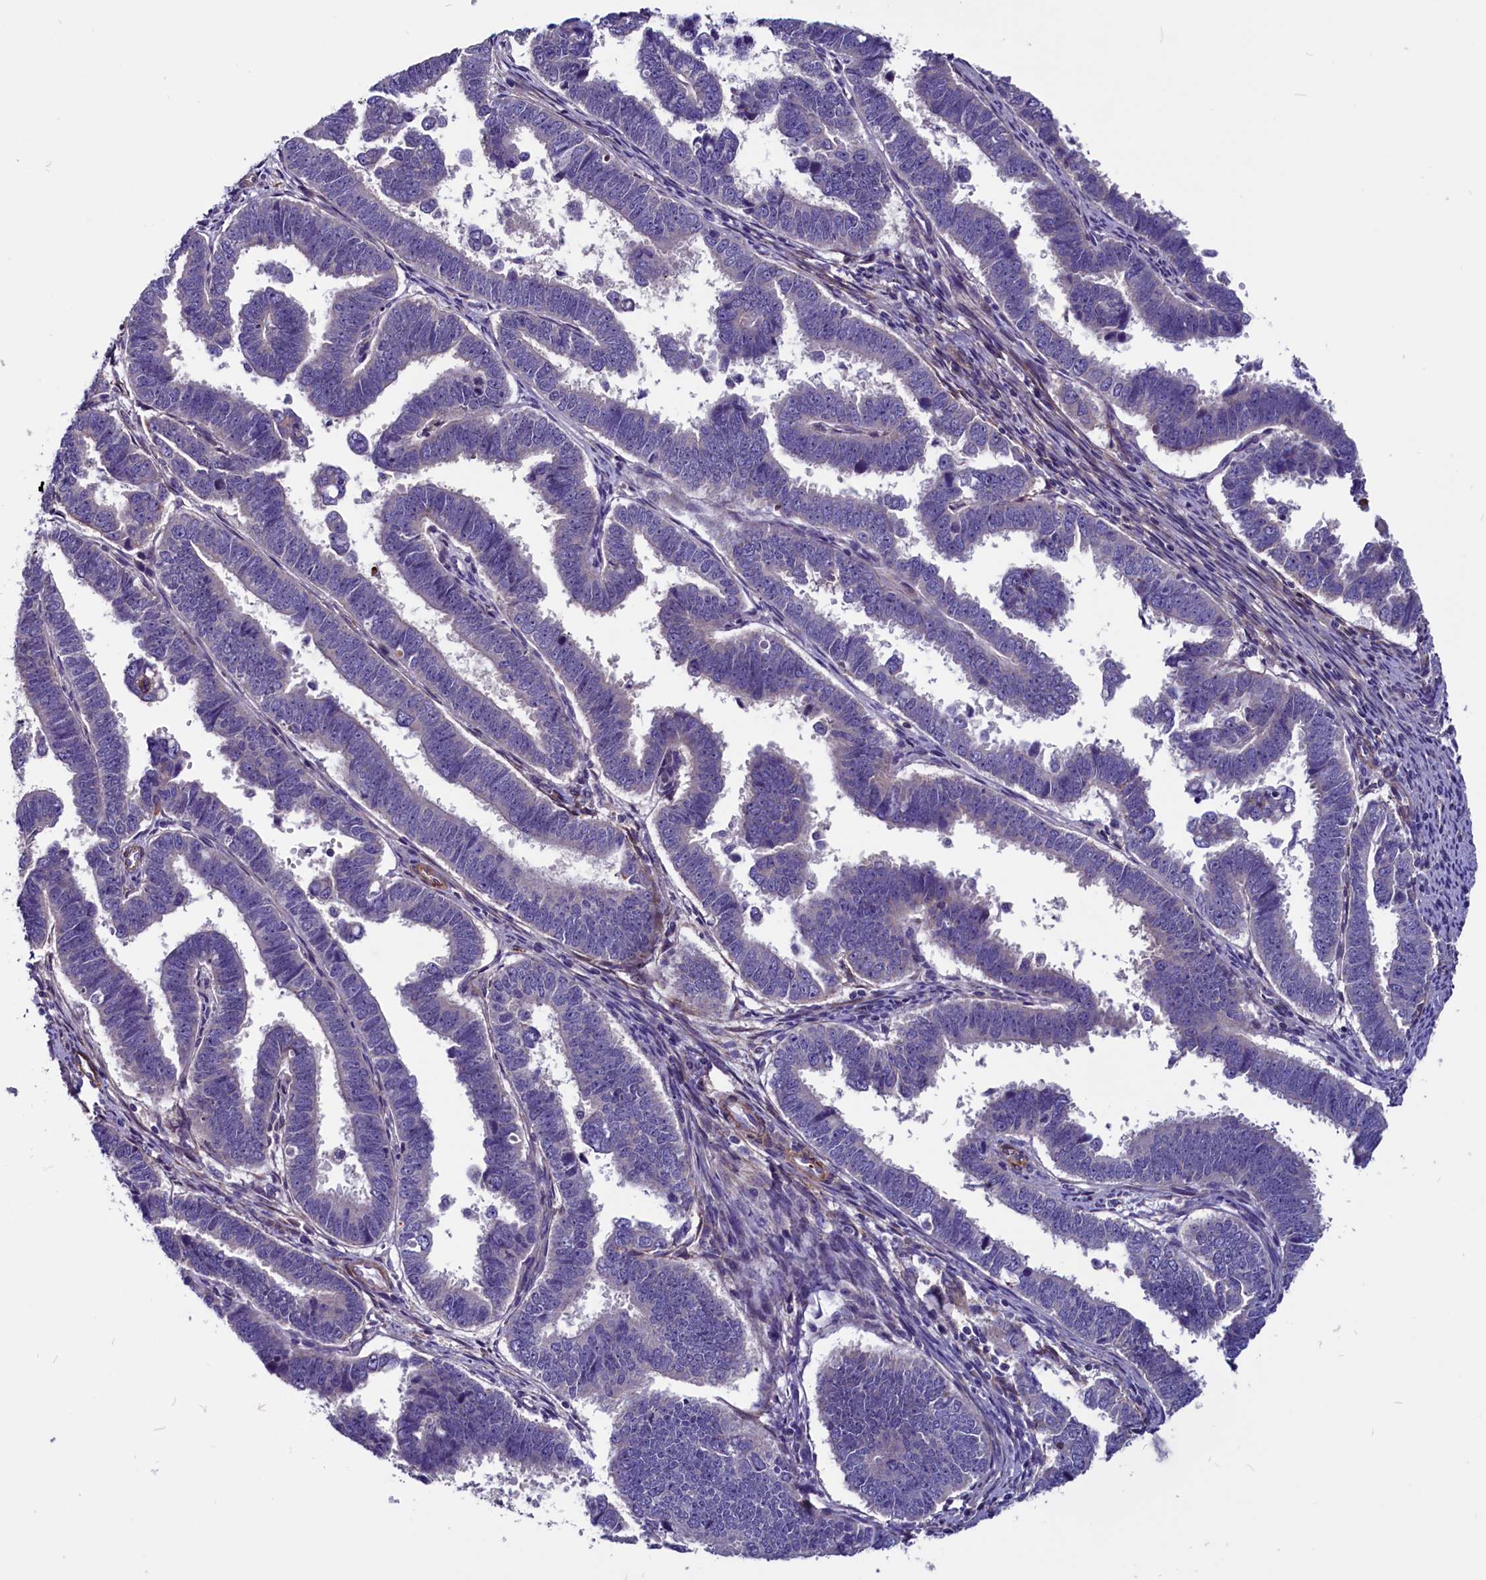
{"staining": {"intensity": "negative", "quantity": "none", "location": "none"}, "tissue": "endometrial cancer", "cell_type": "Tumor cells", "image_type": "cancer", "snomed": [{"axis": "morphology", "description": "Adenocarcinoma, NOS"}, {"axis": "topography", "description": "Endometrium"}], "caption": "An immunohistochemistry micrograph of adenocarcinoma (endometrial) is shown. There is no staining in tumor cells of adenocarcinoma (endometrial).", "gene": "ZNF749", "patient": {"sex": "female", "age": 75}}